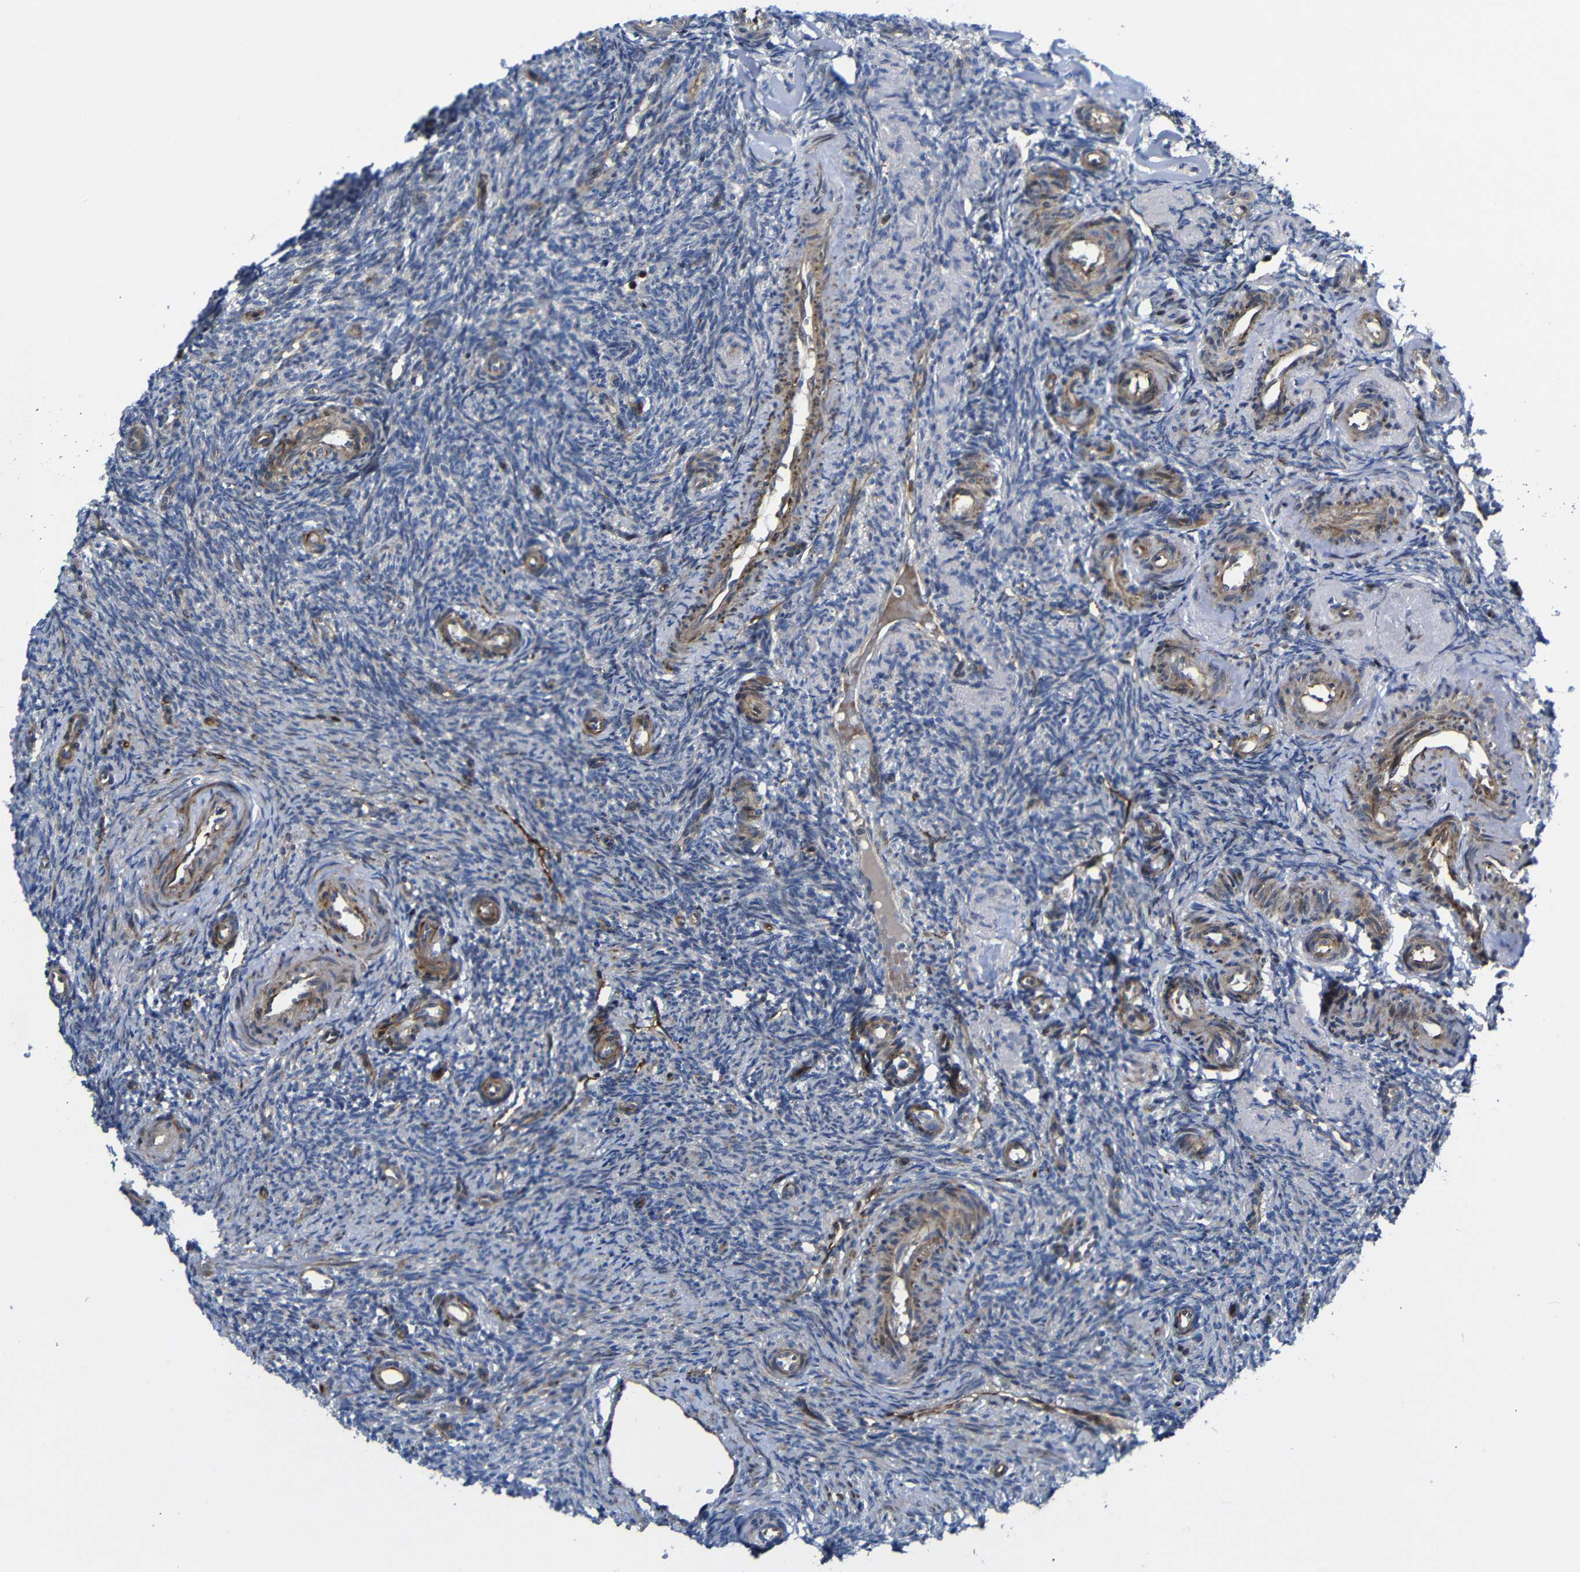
{"staining": {"intensity": "strong", "quantity": ">75%", "location": "cytoplasmic/membranous"}, "tissue": "ovary", "cell_type": "Follicle cells", "image_type": "normal", "snomed": [{"axis": "morphology", "description": "Normal tissue, NOS"}, {"axis": "topography", "description": "Ovary"}], "caption": "Ovary was stained to show a protein in brown. There is high levels of strong cytoplasmic/membranous expression in approximately >75% of follicle cells. (IHC, brightfield microscopy, high magnification).", "gene": "PARP14", "patient": {"sex": "female", "age": 41}}